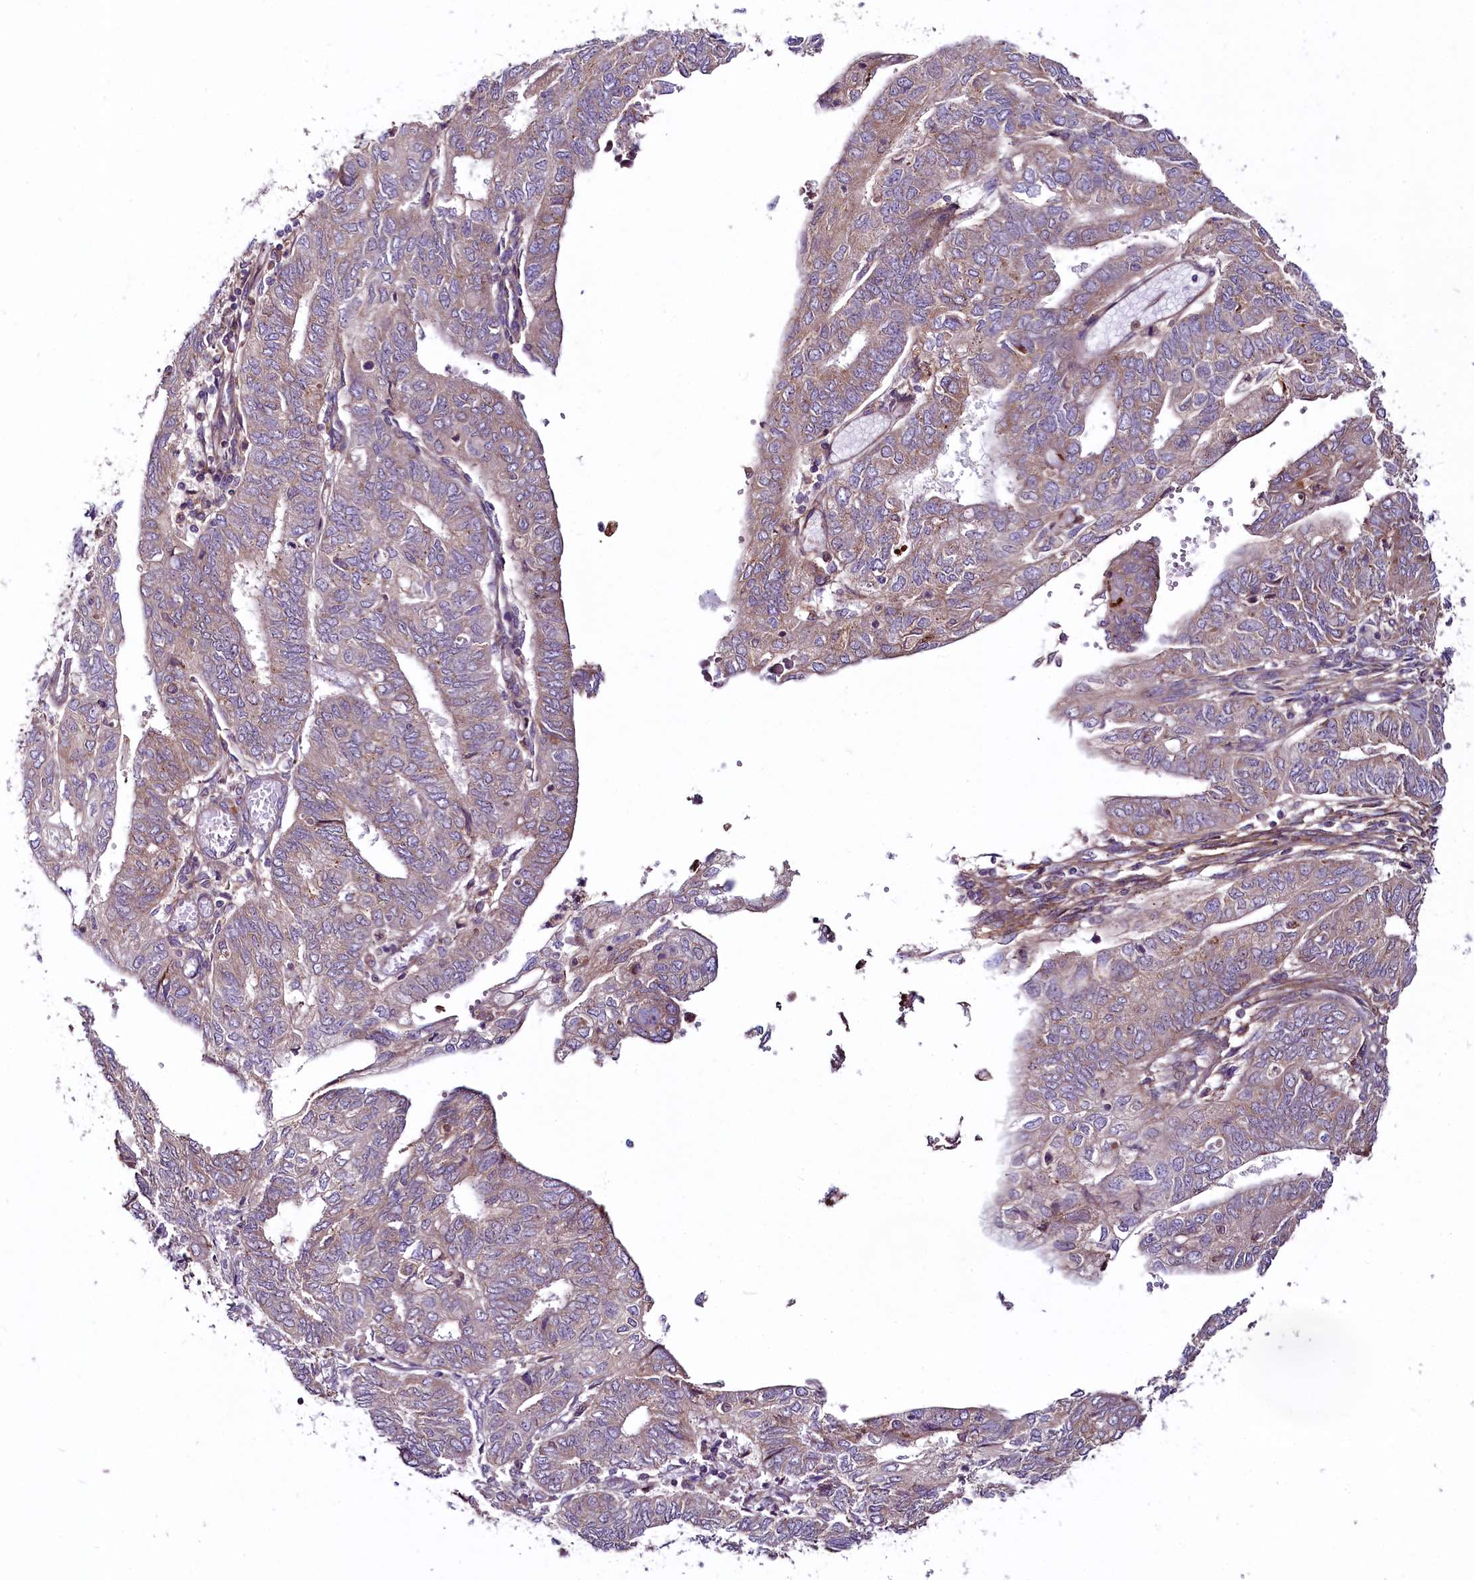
{"staining": {"intensity": "weak", "quantity": "25%-75%", "location": "cytoplasmic/membranous"}, "tissue": "endometrial cancer", "cell_type": "Tumor cells", "image_type": "cancer", "snomed": [{"axis": "morphology", "description": "Adenocarcinoma, NOS"}, {"axis": "topography", "description": "Endometrium"}], "caption": "Brown immunohistochemical staining in endometrial cancer displays weak cytoplasmic/membranous staining in approximately 25%-75% of tumor cells. (brown staining indicates protein expression, while blue staining denotes nuclei).", "gene": "RSBN1", "patient": {"sex": "female", "age": 68}}